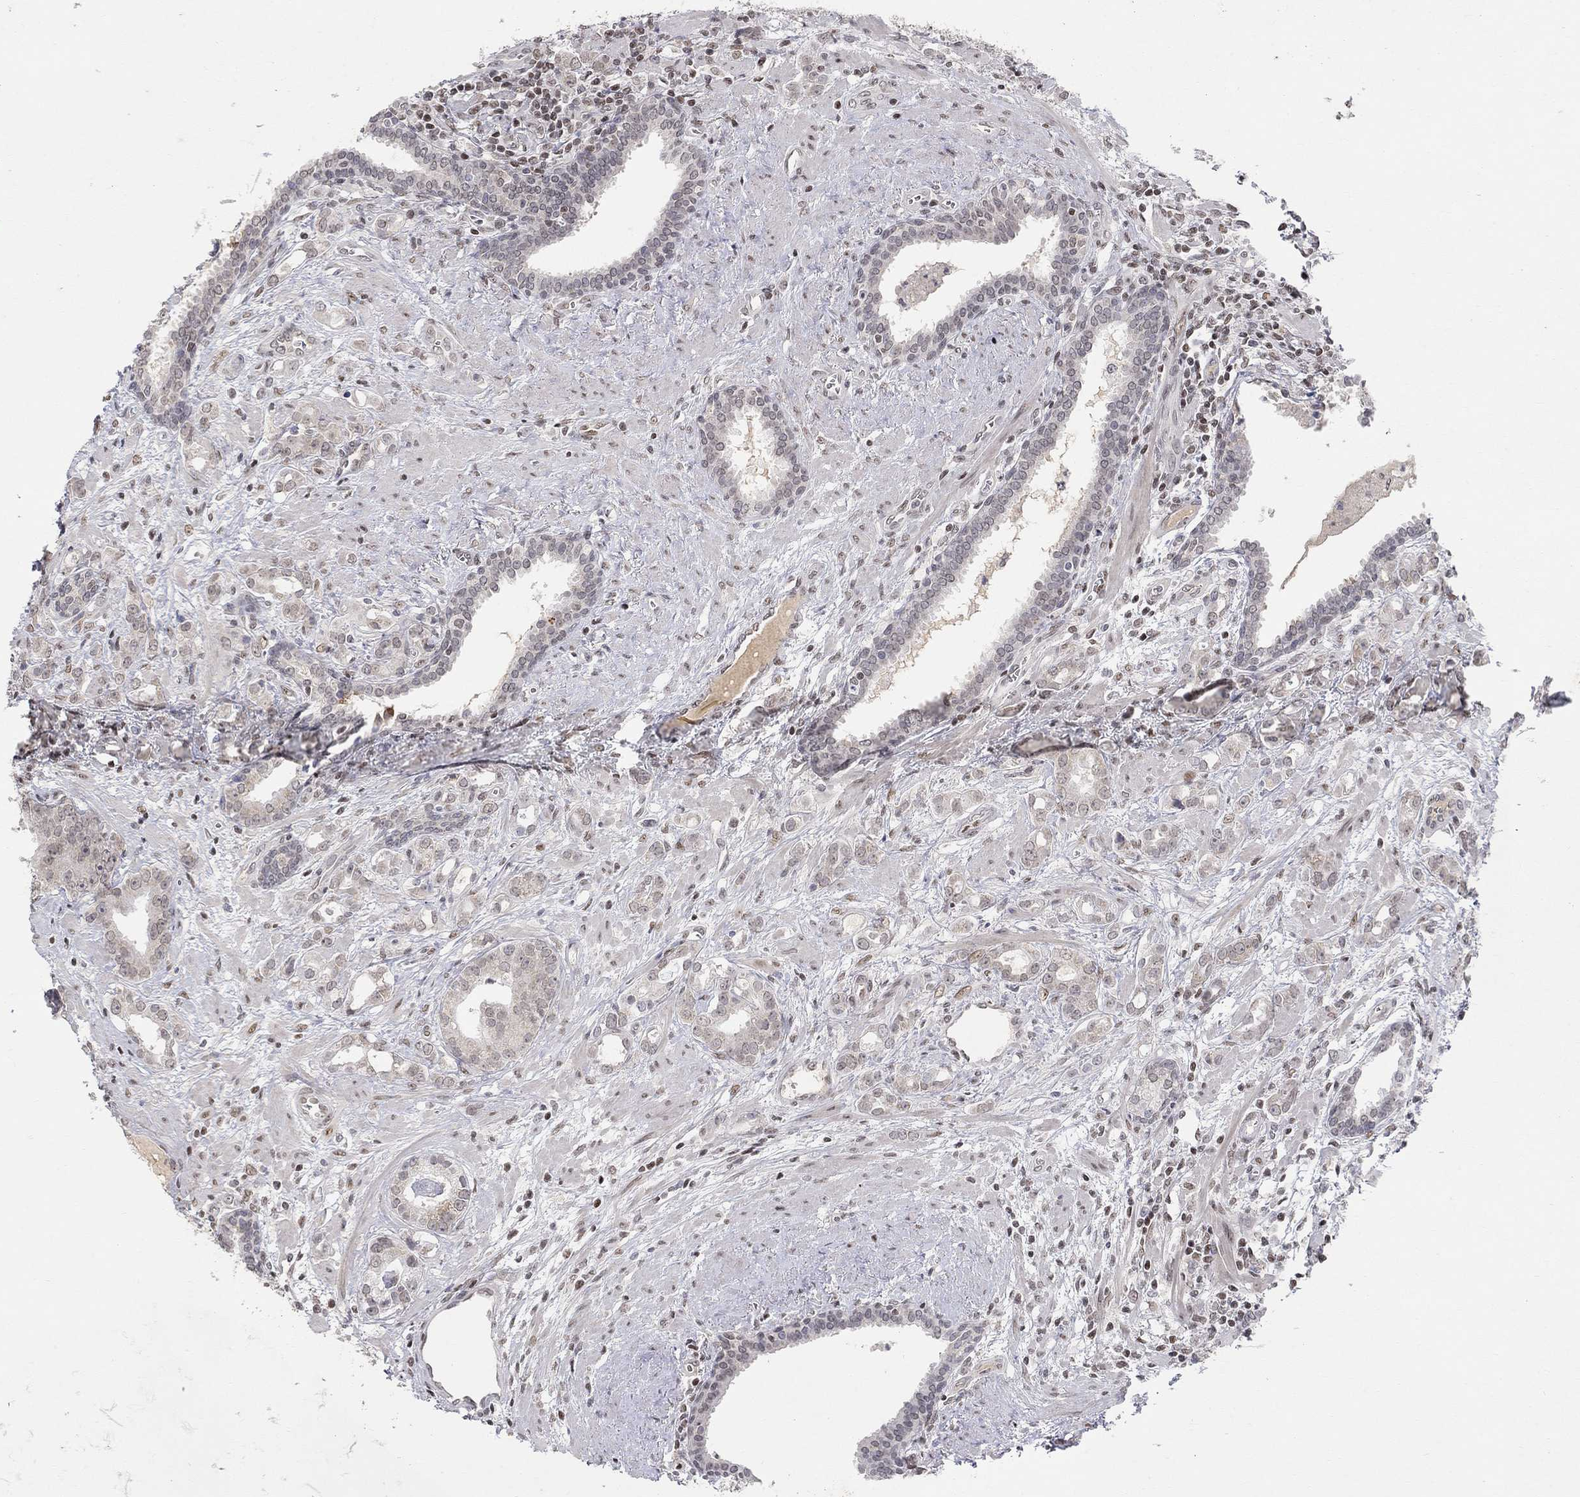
{"staining": {"intensity": "negative", "quantity": "none", "location": "none"}, "tissue": "prostate cancer", "cell_type": "Tumor cells", "image_type": "cancer", "snomed": [{"axis": "morphology", "description": "Adenocarcinoma, NOS"}, {"axis": "topography", "description": "Prostate"}], "caption": "A high-resolution photomicrograph shows immunohistochemistry staining of prostate adenocarcinoma, which displays no significant positivity in tumor cells.", "gene": "KLF12", "patient": {"sex": "male", "age": 57}}